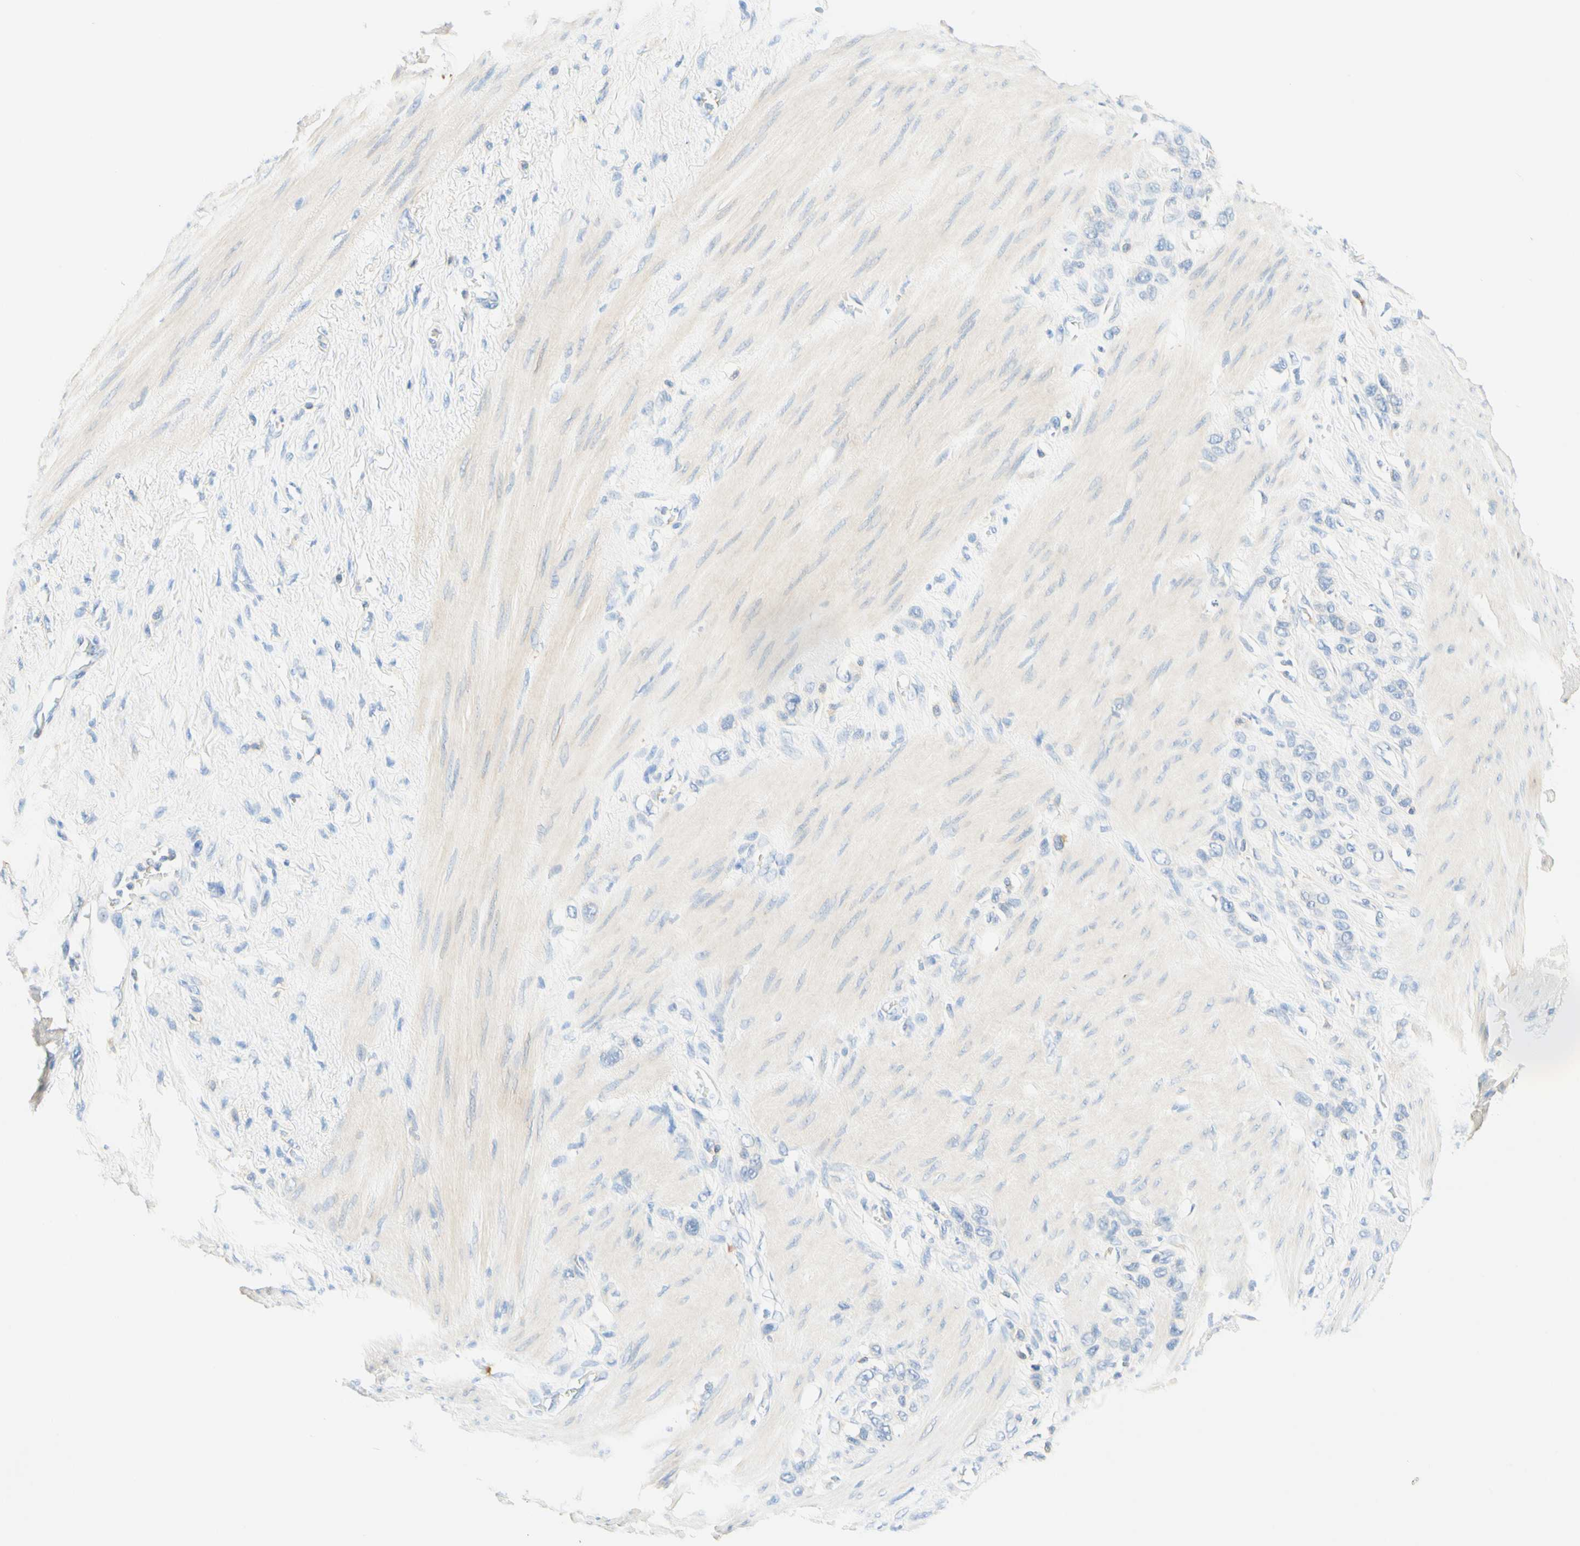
{"staining": {"intensity": "negative", "quantity": "none", "location": "none"}, "tissue": "stomach cancer", "cell_type": "Tumor cells", "image_type": "cancer", "snomed": [{"axis": "morphology", "description": "Adenocarcinoma, NOS"}, {"axis": "morphology", "description": "Adenocarcinoma, High grade"}, {"axis": "topography", "description": "Stomach, upper"}, {"axis": "topography", "description": "Stomach, lower"}], "caption": "Immunohistochemistry (IHC) image of neoplastic tissue: human stomach cancer (adenocarcinoma (high-grade)) stained with DAB displays no significant protein staining in tumor cells.", "gene": "LAT", "patient": {"sex": "female", "age": 65}}